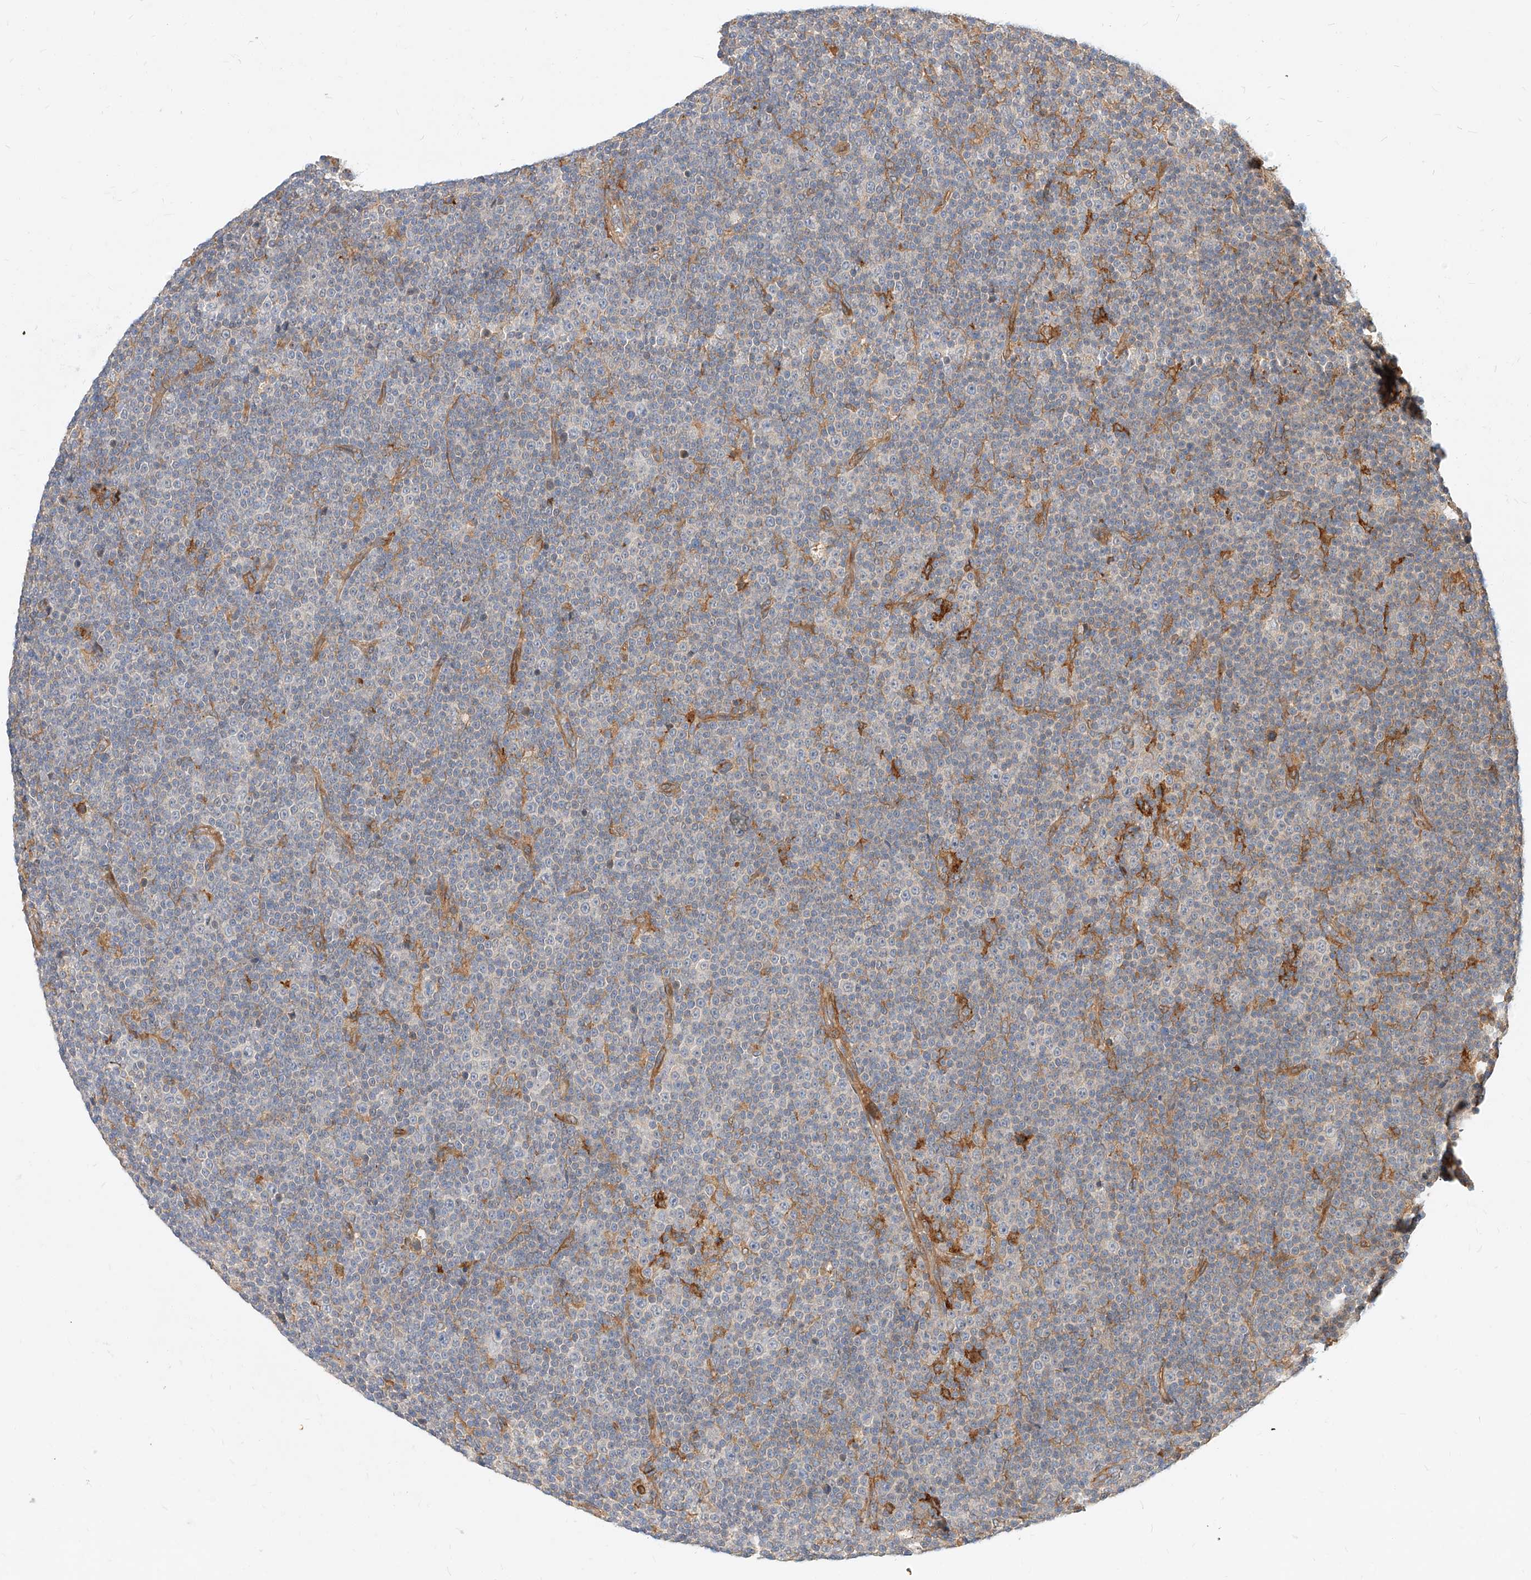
{"staining": {"intensity": "negative", "quantity": "none", "location": "none"}, "tissue": "lymphoma", "cell_type": "Tumor cells", "image_type": "cancer", "snomed": [{"axis": "morphology", "description": "Malignant lymphoma, non-Hodgkin's type, Low grade"}, {"axis": "topography", "description": "Lymph node"}], "caption": "Immunohistochemistry histopathology image of human low-grade malignant lymphoma, non-Hodgkin's type stained for a protein (brown), which displays no expression in tumor cells.", "gene": "NFAM1", "patient": {"sex": "female", "age": 67}}